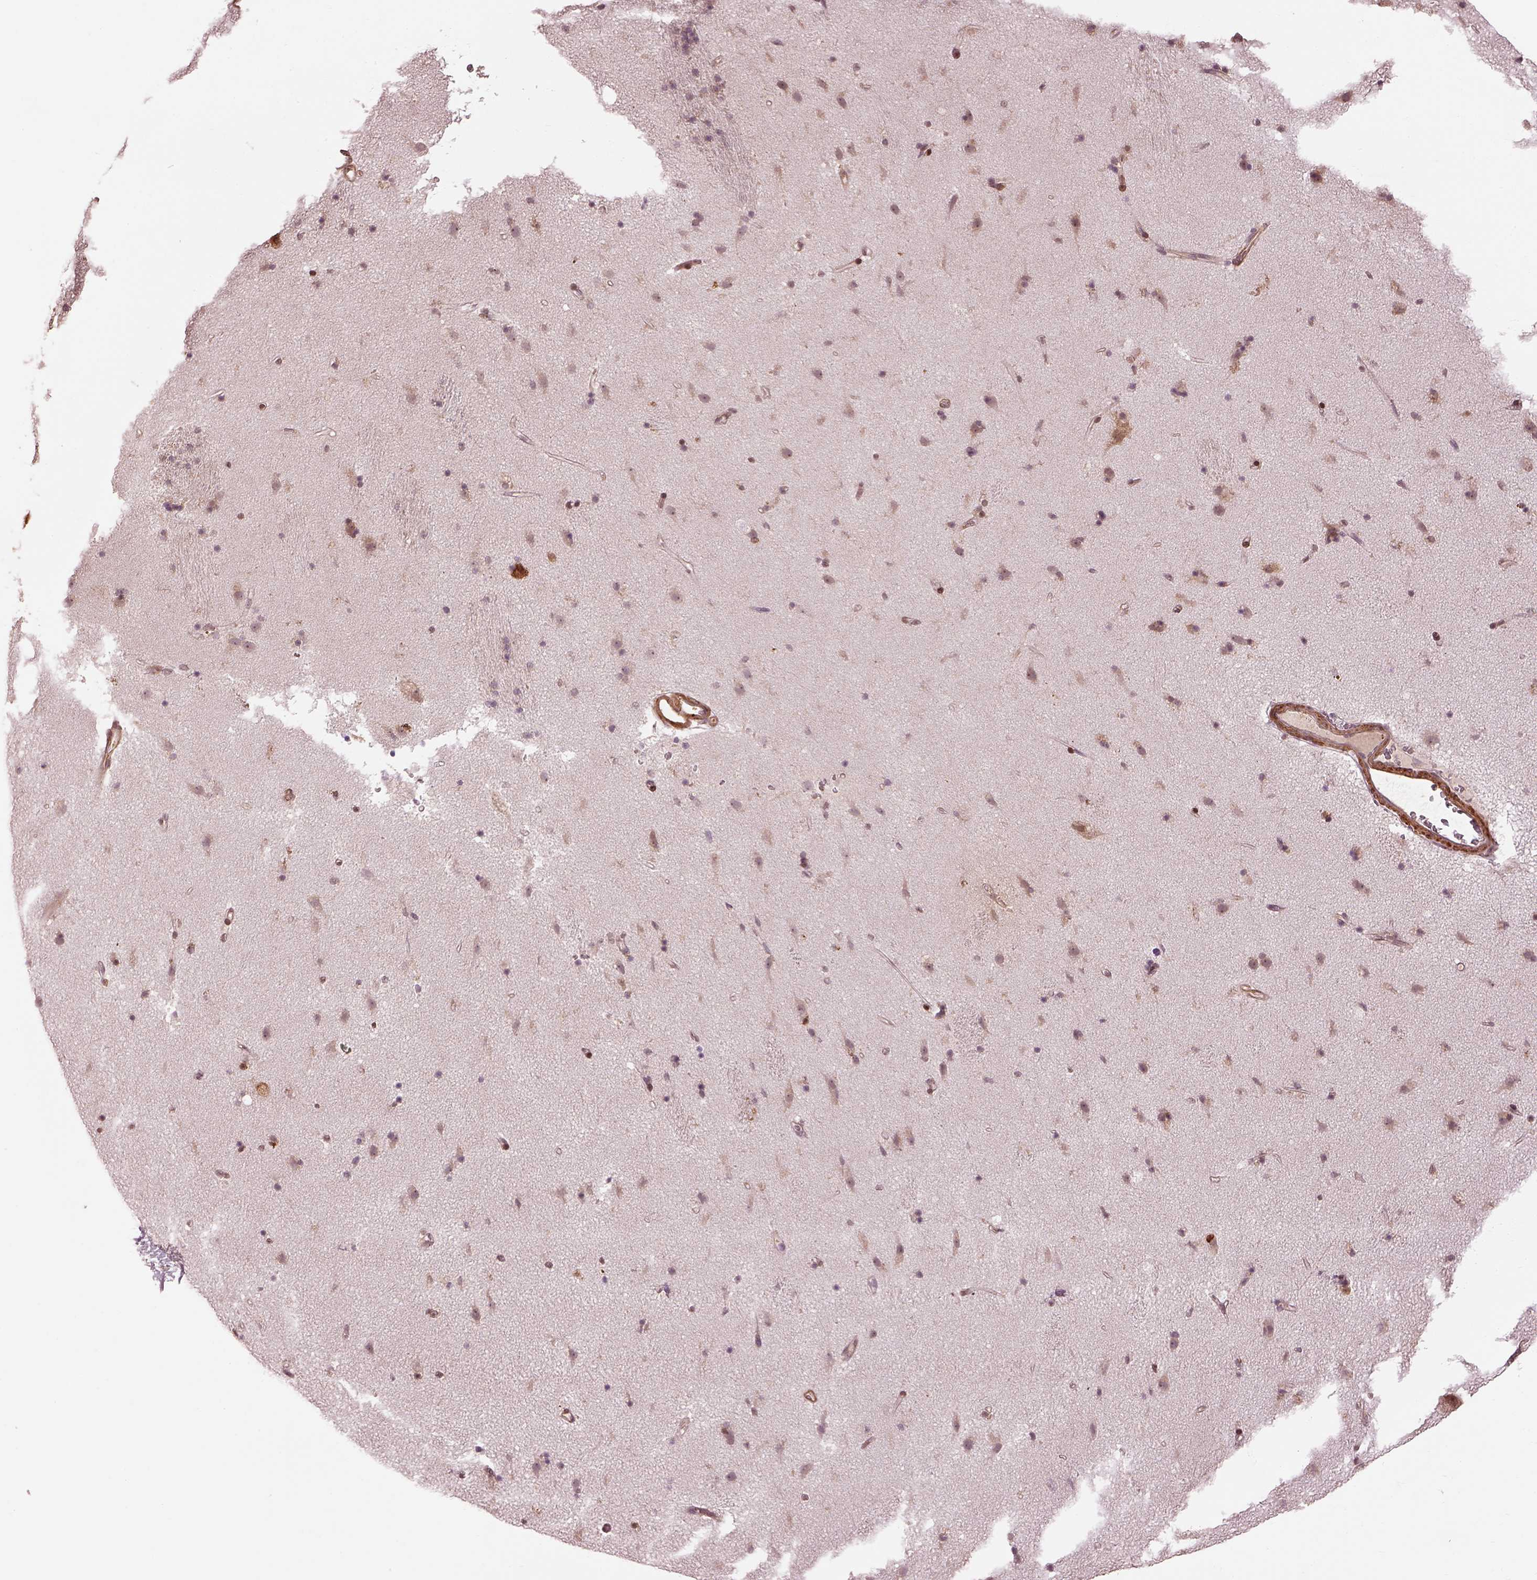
{"staining": {"intensity": "weak", "quantity": "<25%", "location": "cytoplasmic/membranous"}, "tissue": "caudate", "cell_type": "Glial cells", "image_type": "normal", "snomed": [{"axis": "morphology", "description": "Normal tissue, NOS"}, {"axis": "topography", "description": "Lateral ventricle wall"}], "caption": "Micrograph shows no protein expression in glial cells of unremarkable caudate. The staining was performed using DAB (3,3'-diaminobenzidine) to visualize the protein expression in brown, while the nuclei were stained in blue with hematoxylin (Magnification: 20x).", "gene": "LSM14A", "patient": {"sex": "female", "age": 71}}